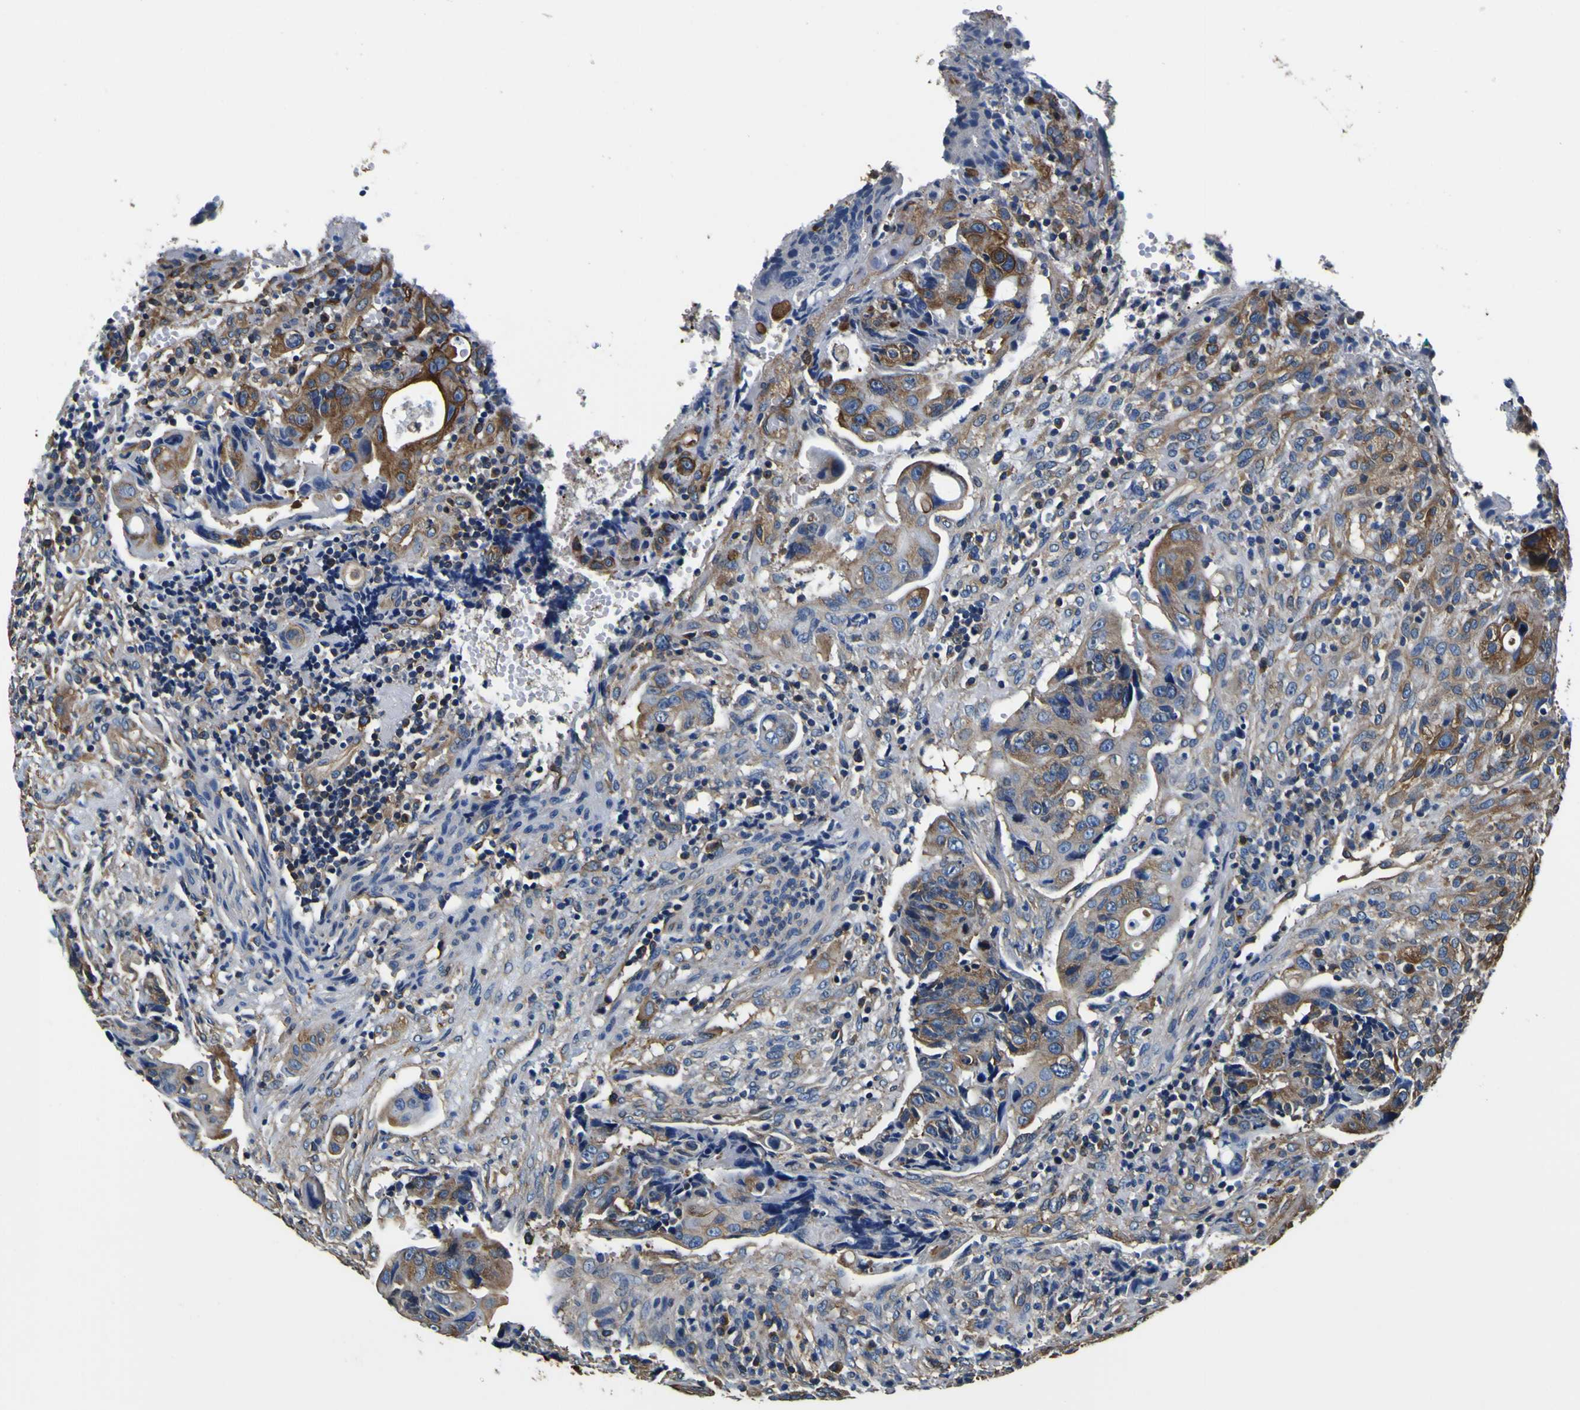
{"staining": {"intensity": "moderate", "quantity": ">75%", "location": "cytoplasmic/membranous"}, "tissue": "colorectal cancer", "cell_type": "Tumor cells", "image_type": "cancer", "snomed": [{"axis": "morphology", "description": "Adenocarcinoma, NOS"}, {"axis": "topography", "description": "Colon"}], "caption": "DAB immunohistochemical staining of human adenocarcinoma (colorectal) displays moderate cytoplasmic/membranous protein staining in approximately >75% of tumor cells. The staining was performed using DAB (3,3'-diaminobenzidine) to visualize the protein expression in brown, while the nuclei were stained in blue with hematoxylin (Magnification: 20x).", "gene": "TUBA1B", "patient": {"sex": "female", "age": 57}}